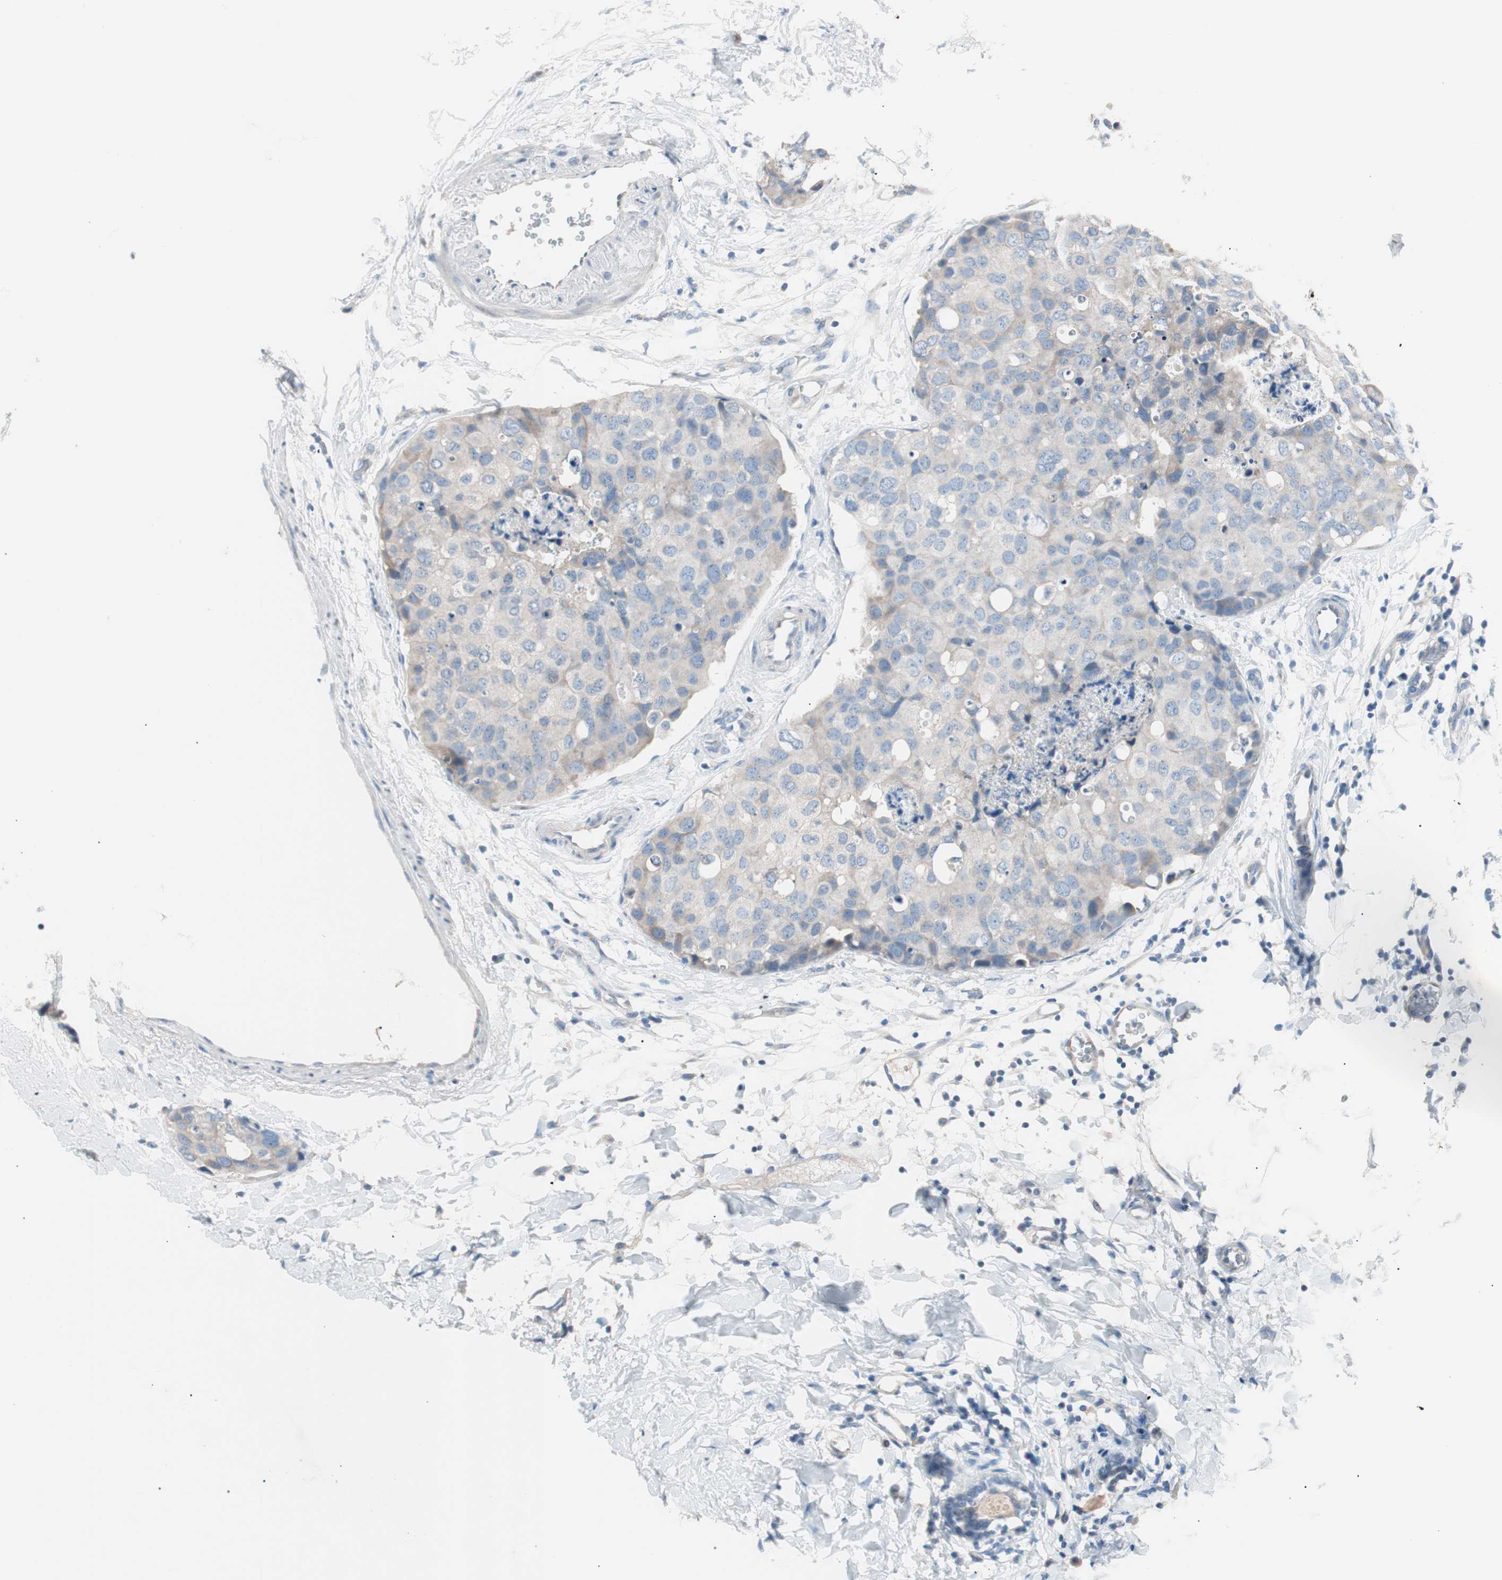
{"staining": {"intensity": "weak", "quantity": "25%-75%", "location": "cytoplasmic/membranous"}, "tissue": "breast cancer", "cell_type": "Tumor cells", "image_type": "cancer", "snomed": [{"axis": "morphology", "description": "Normal tissue, NOS"}, {"axis": "morphology", "description": "Duct carcinoma"}, {"axis": "topography", "description": "Breast"}], "caption": "IHC histopathology image of infiltrating ductal carcinoma (breast) stained for a protein (brown), which displays low levels of weak cytoplasmic/membranous expression in about 25%-75% of tumor cells.", "gene": "VIL1", "patient": {"sex": "female", "age": 50}}